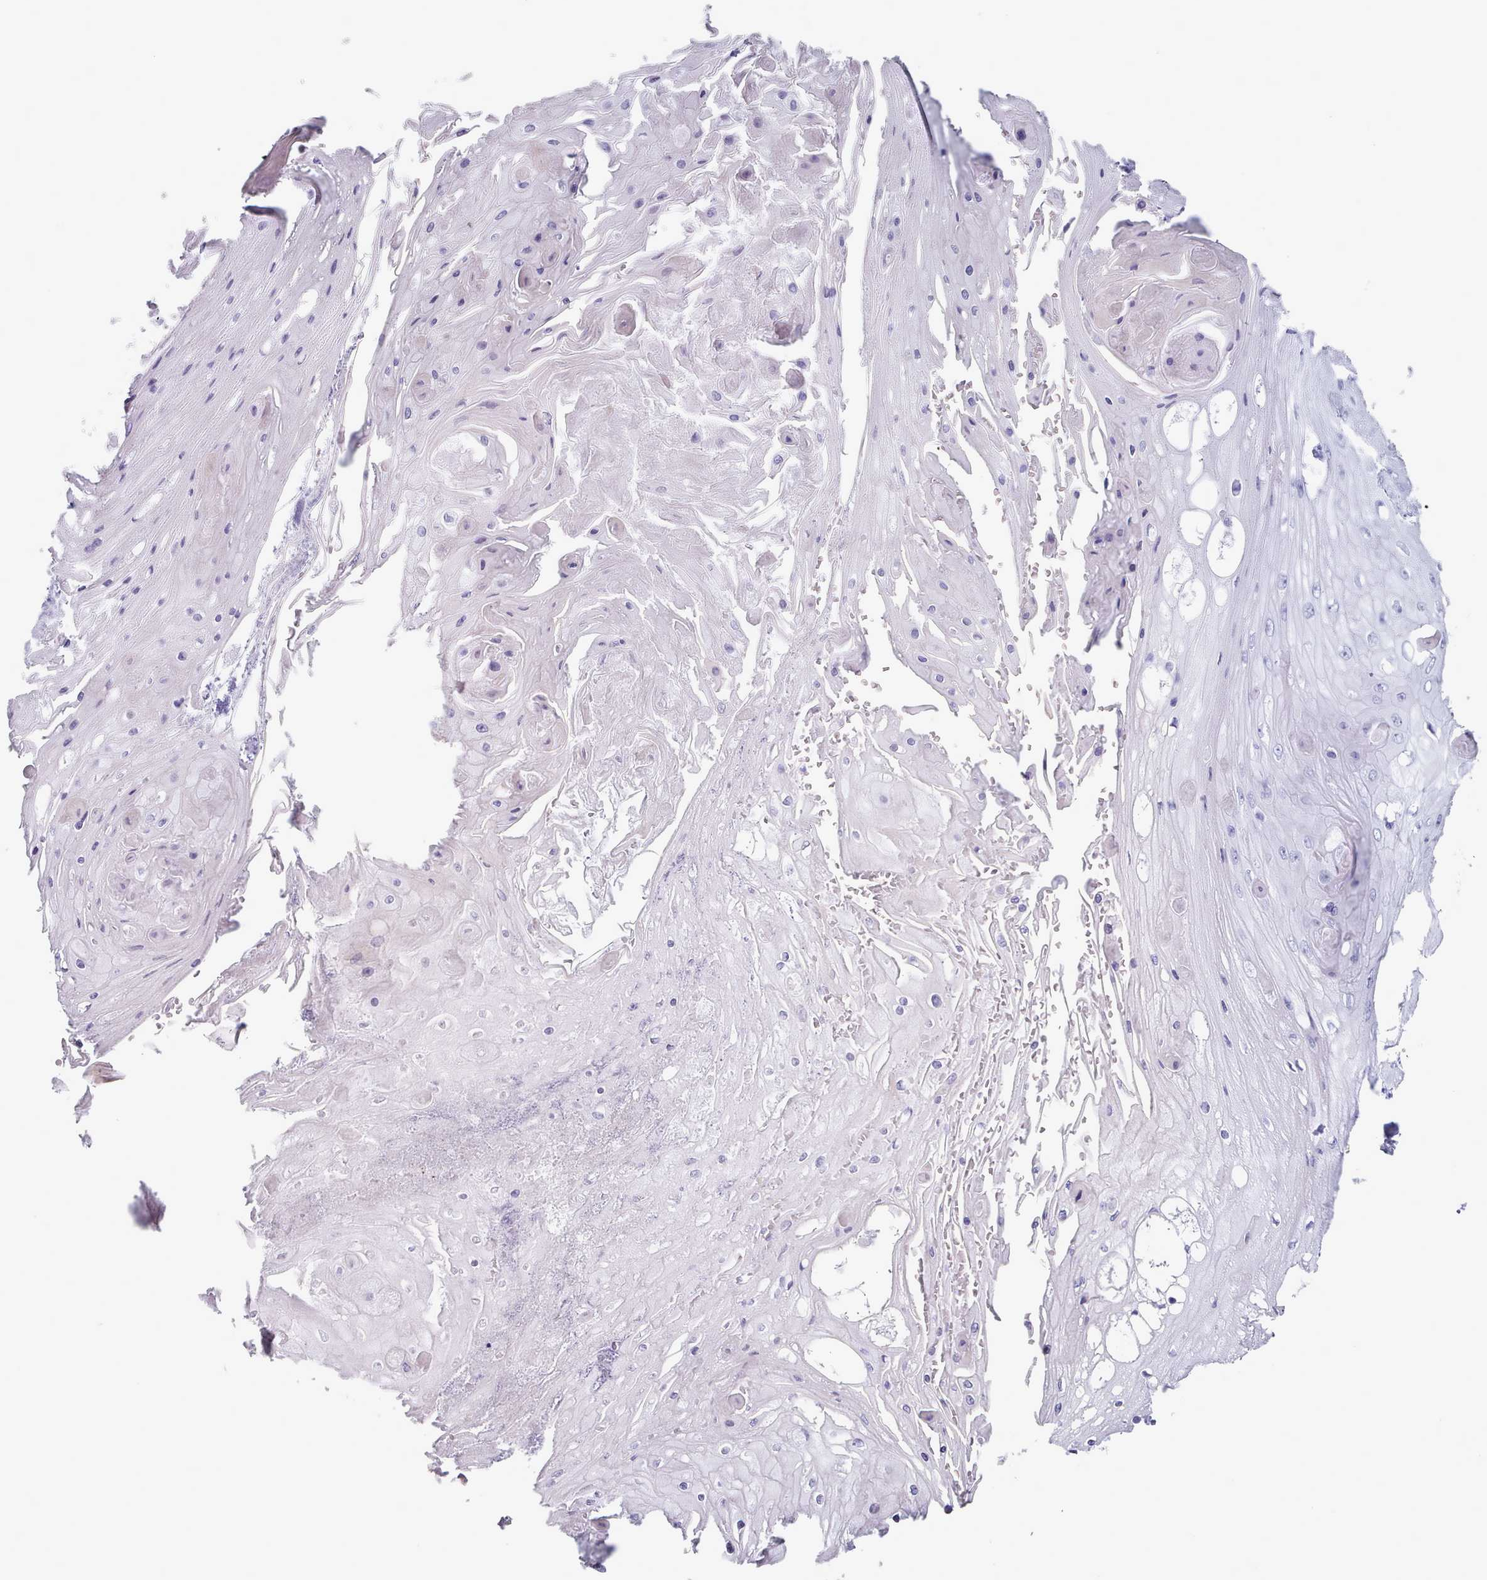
{"staining": {"intensity": "negative", "quantity": "none", "location": "none"}, "tissue": "skin cancer", "cell_type": "Tumor cells", "image_type": "cancer", "snomed": [{"axis": "morphology", "description": "Squamous cell carcinoma, NOS"}, {"axis": "topography", "description": "Skin"}], "caption": "Immunohistochemistry (IHC) of skin squamous cell carcinoma exhibits no positivity in tumor cells. The staining is performed using DAB brown chromogen with nuclei counter-stained in using hematoxylin.", "gene": "FPGS", "patient": {"sex": "male", "age": 70}}